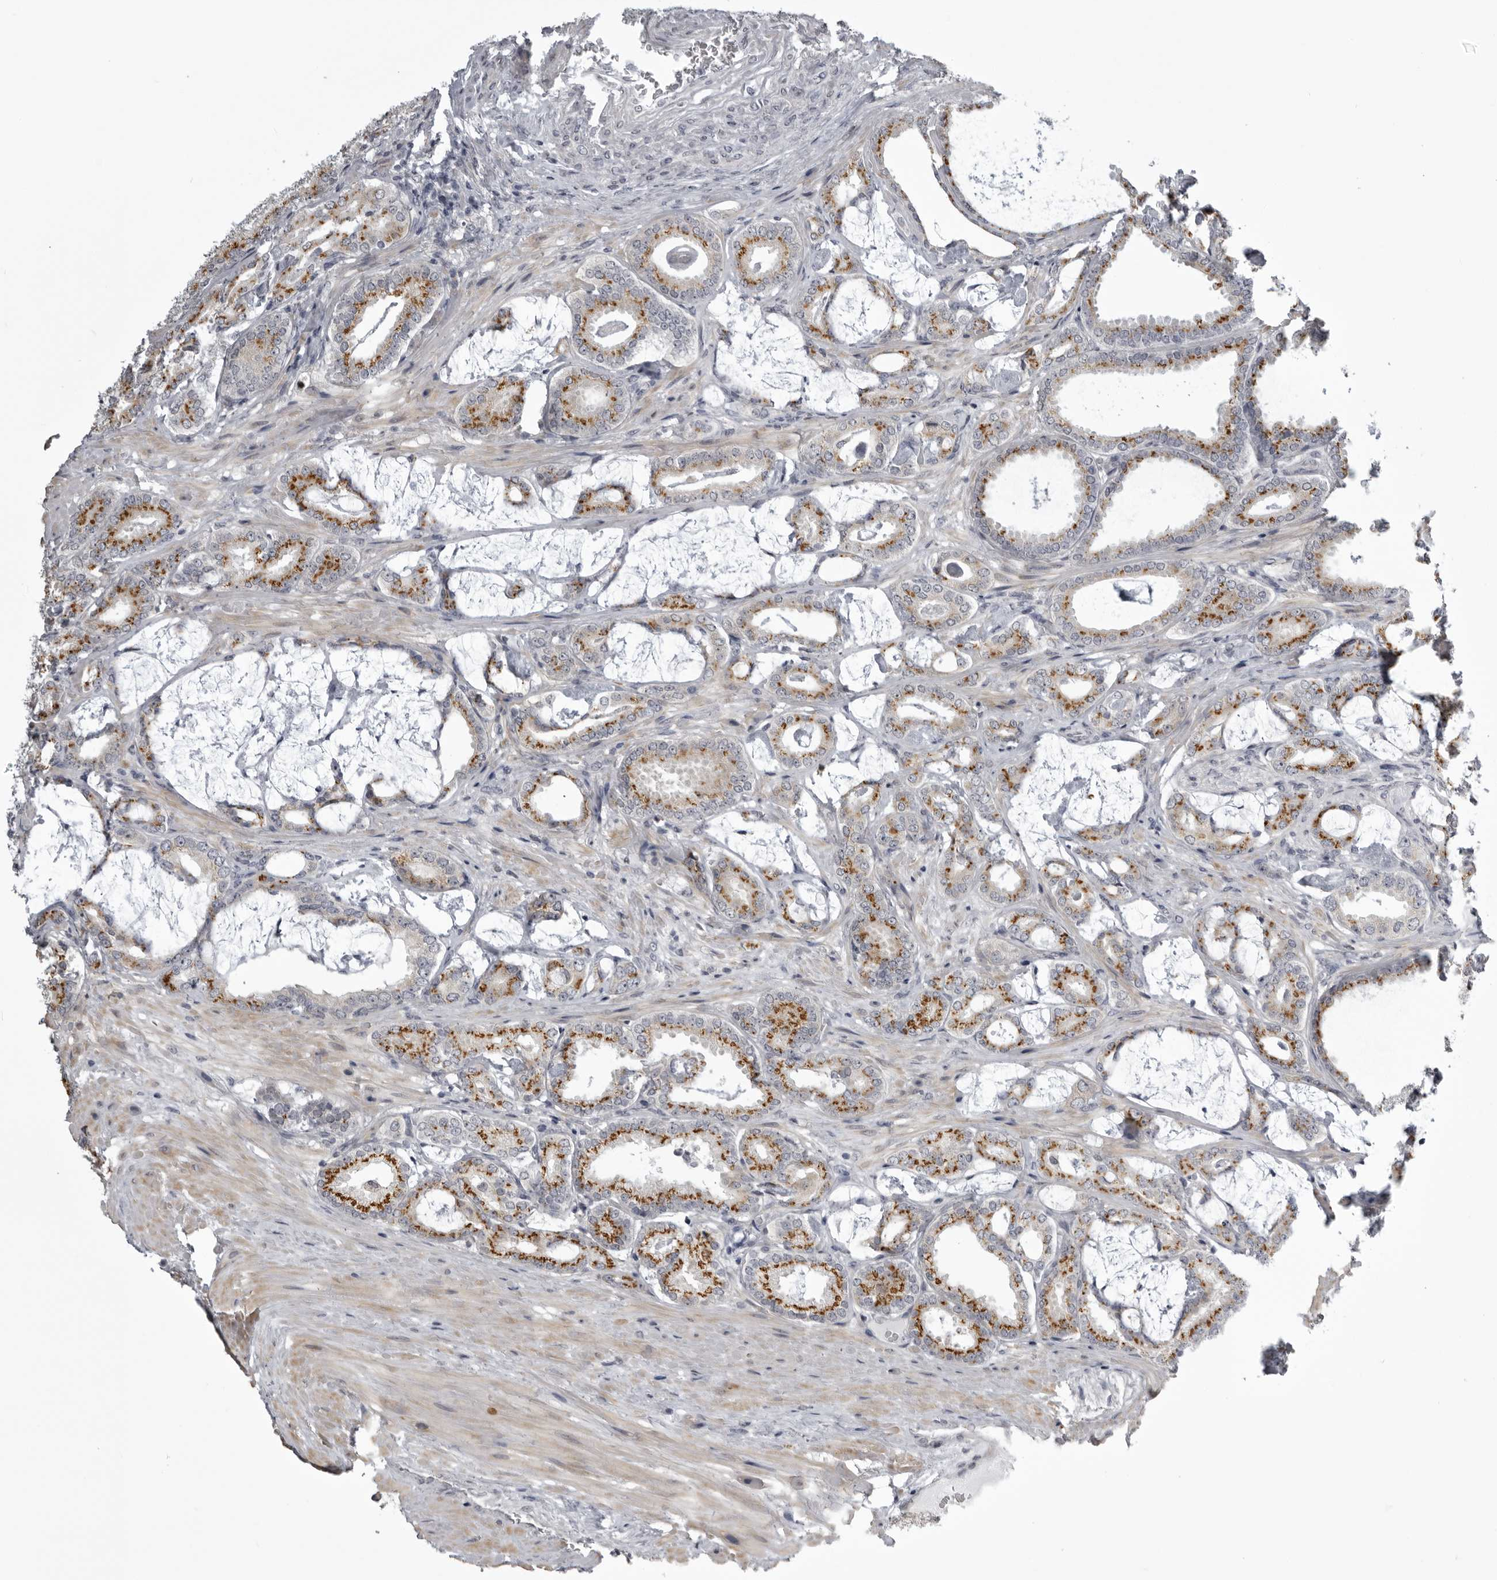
{"staining": {"intensity": "moderate", "quantity": ">75%", "location": "cytoplasmic/membranous"}, "tissue": "prostate cancer", "cell_type": "Tumor cells", "image_type": "cancer", "snomed": [{"axis": "morphology", "description": "Adenocarcinoma, Low grade"}, {"axis": "topography", "description": "Prostate"}], "caption": "An immunohistochemistry (IHC) histopathology image of neoplastic tissue is shown. Protein staining in brown shows moderate cytoplasmic/membranous positivity in prostate cancer (adenocarcinoma (low-grade)) within tumor cells. (DAB (3,3'-diaminobenzidine) = brown stain, brightfield microscopy at high magnification).", "gene": "NCEH1", "patient": {"sex": "male", "age": 71}}